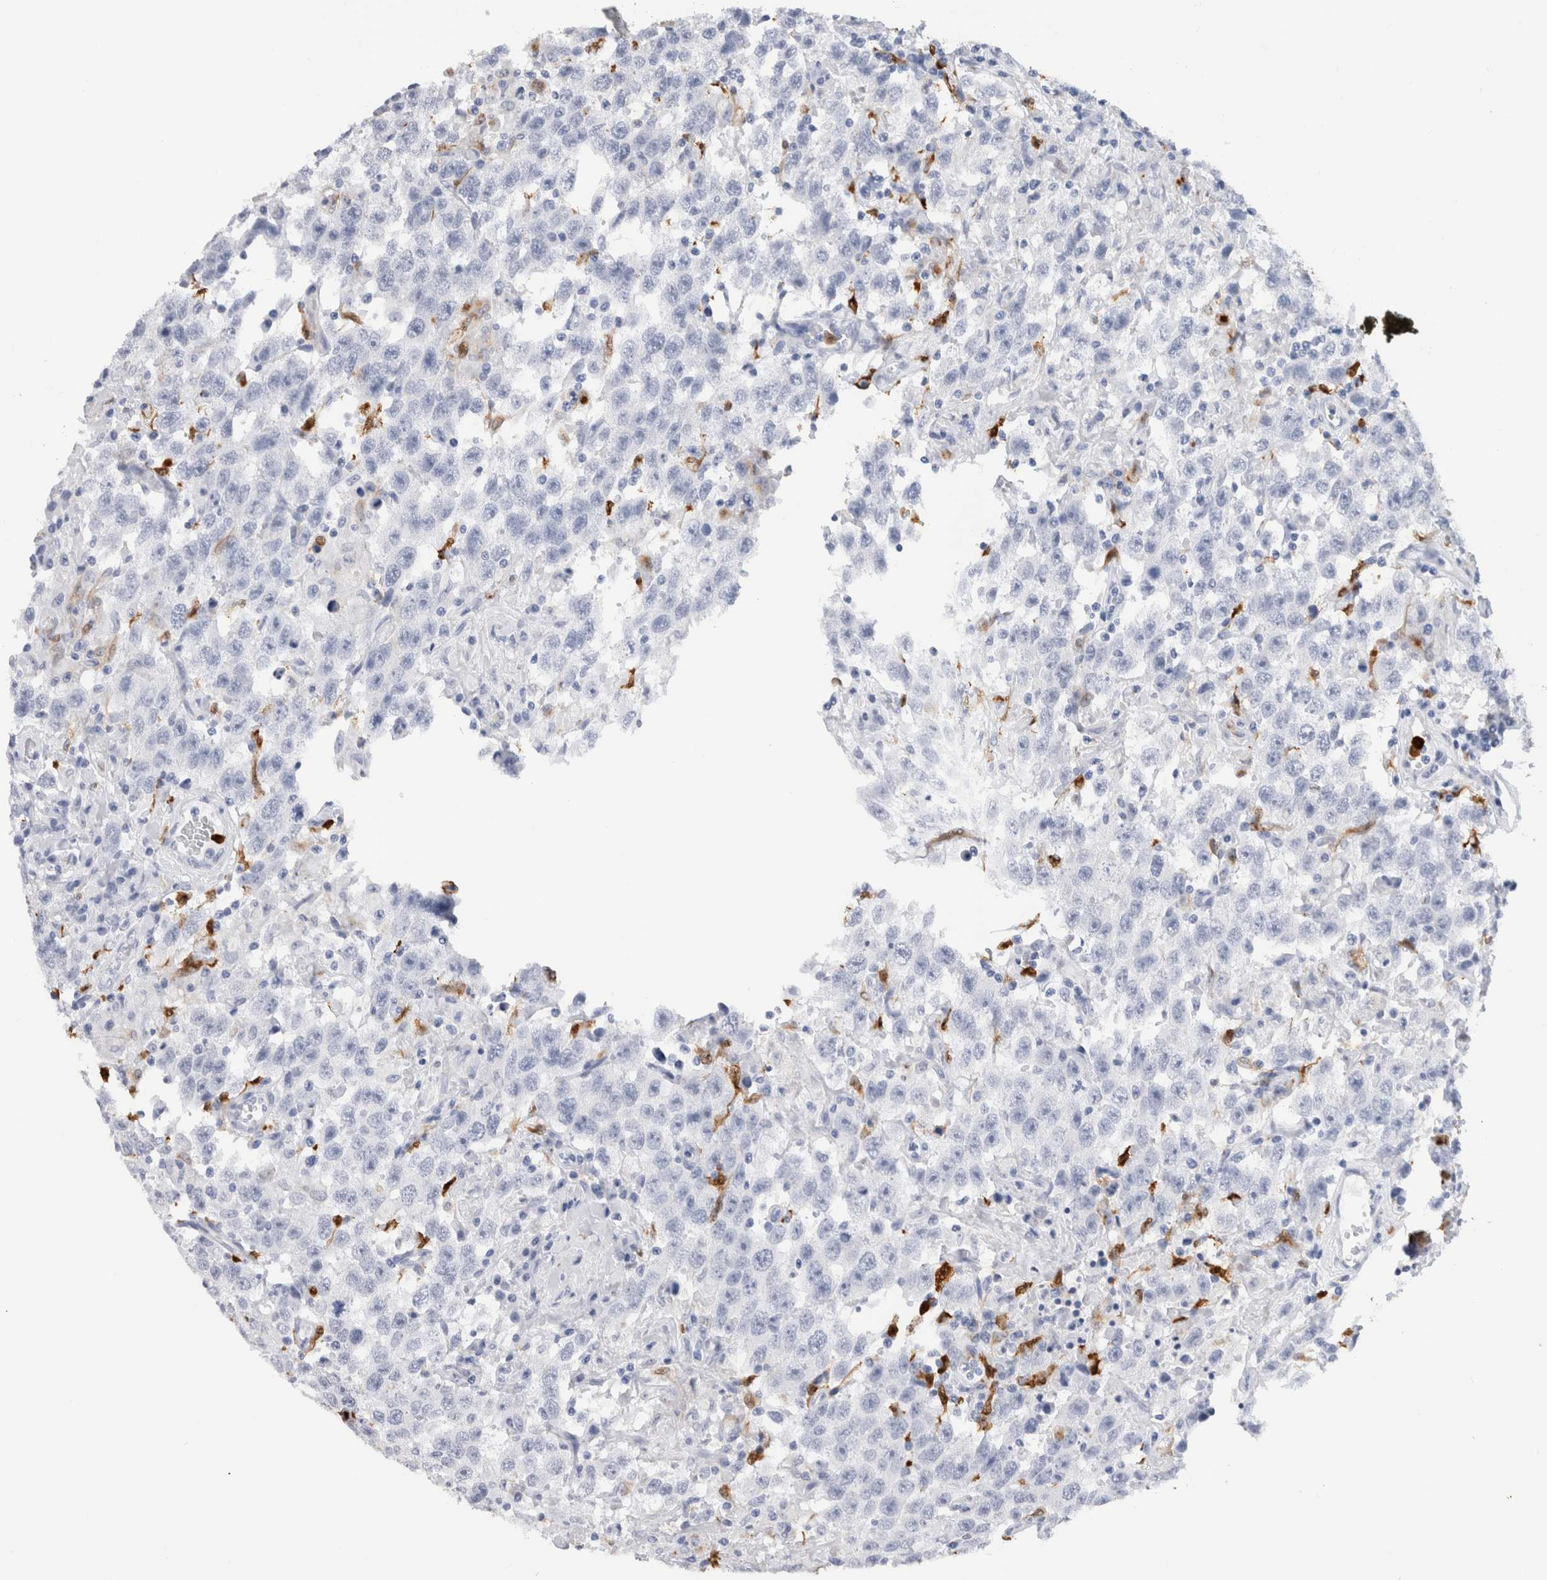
{"staining": {"intensity": "negative", "quantity": "none", "location": "none"}, "tissue": "testis cancer", "cell_type": "Tumor cells", "image_type": "cancer", "snomed": [{"axis": "morphology", "description": "Seminoma, NOS"}, {"axis": "topography", "description": "Testis"}], "caption": "A micrograph of seminoma (testis) stained for a protein displays no brown staining in tumor cells. (DAB immunohistochemistry visualized using brightfield microscopy, high magnification).", "gene": "S100A8", "patient": {"sex": "male", "age": 41}}